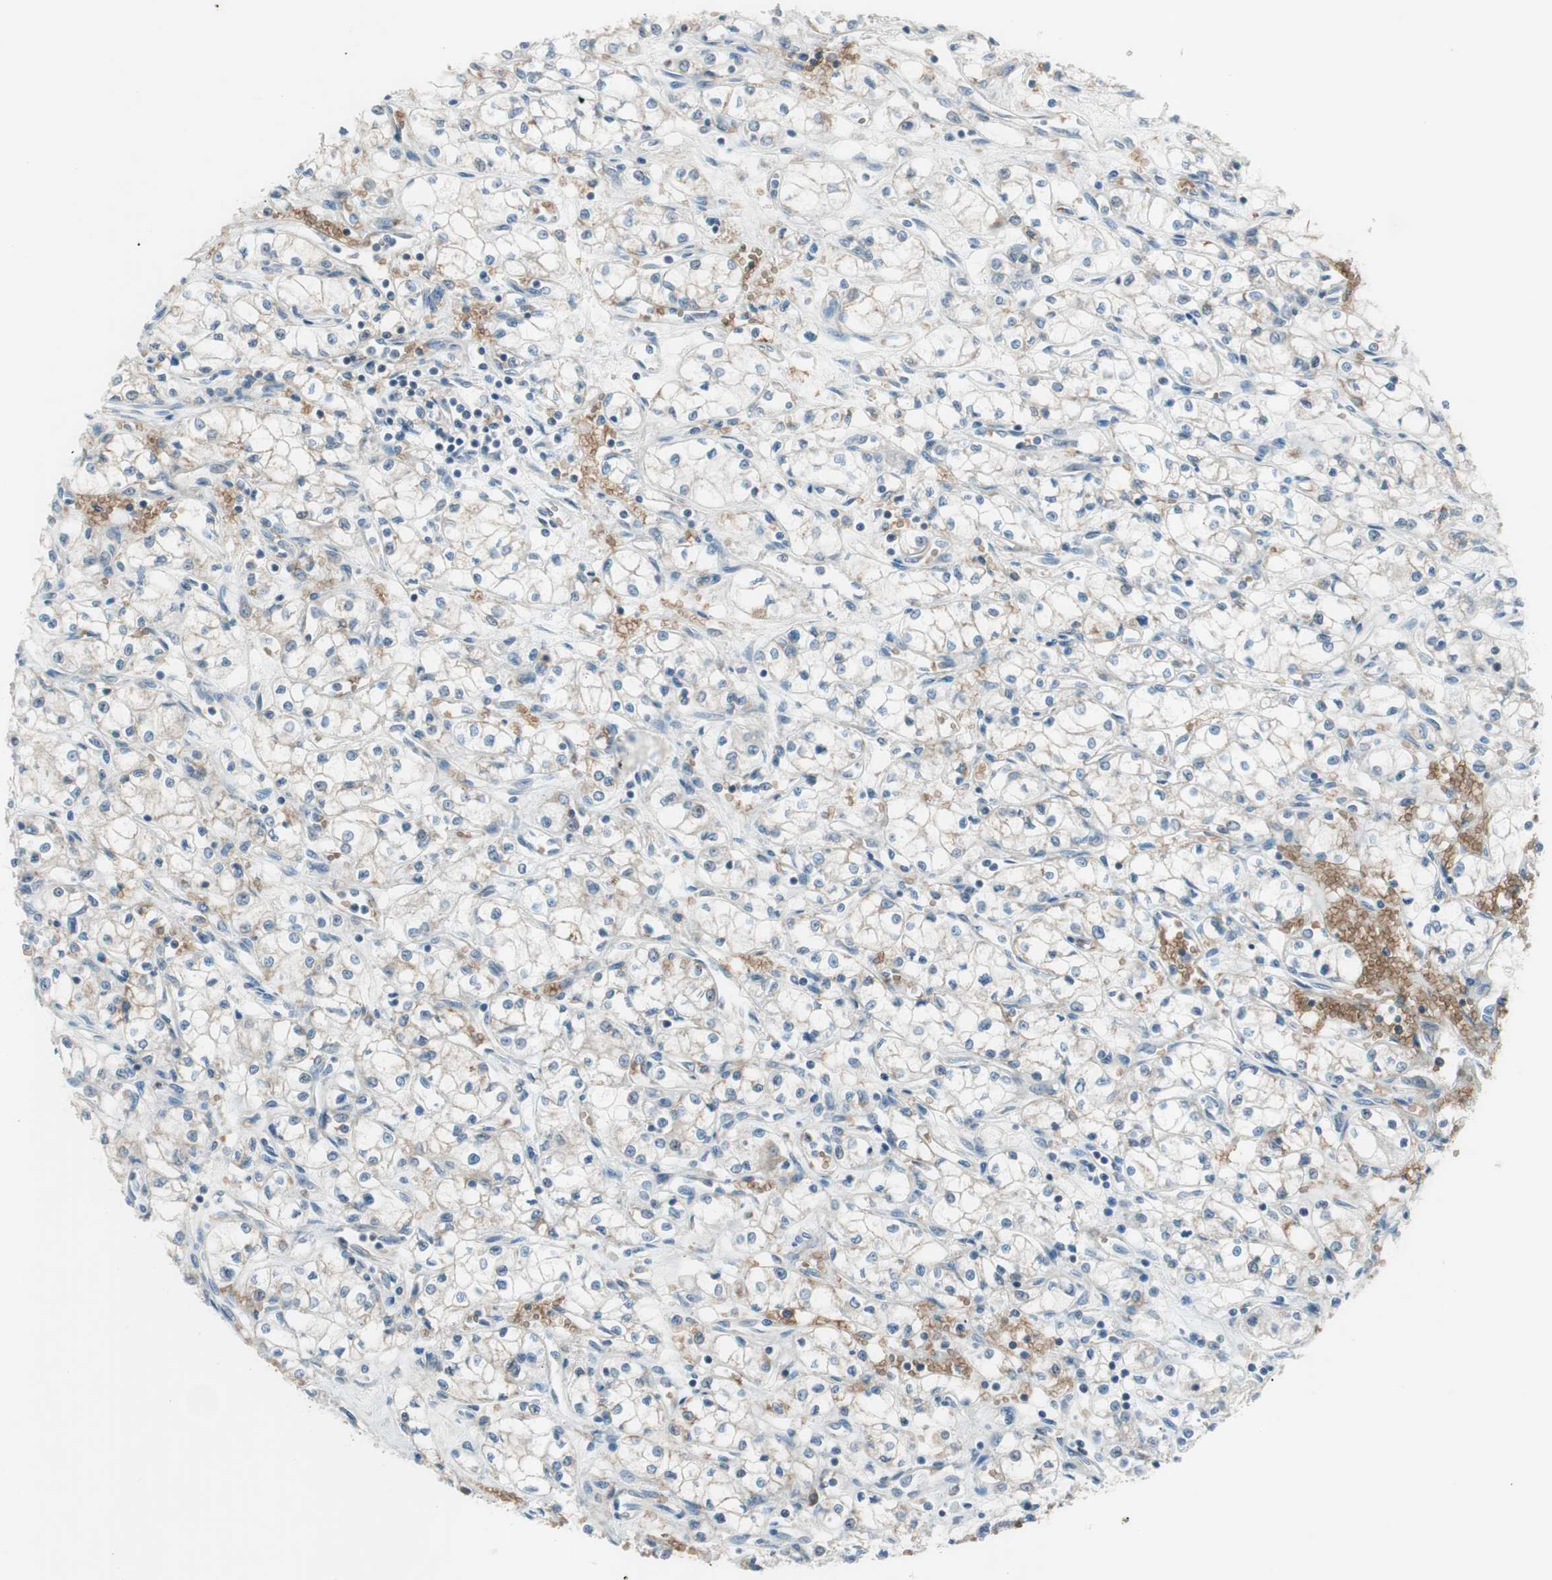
{"staining": {"intensity": "weak", "quantity": "<25%", "location": "cytoplasmic/membranous"}, "tissue": "renal cancer", "cell_type": "Tumor cells", "image_type": "cancer", "snomed": [{"axis": "morphology", "description": "Normal tissue, NOS"}, {"axis": "morphology", "description": "Adenocarcinoma, NOS"}, {"axis": "topography", "description": "Kidney"}], "caption": "This is a photomicrograph of immunohistochemistry staining of renal cancer, which shows no staining in tumor cells.", "gene": "GYPC", "patient": {"sex": "male", "age": 59}}